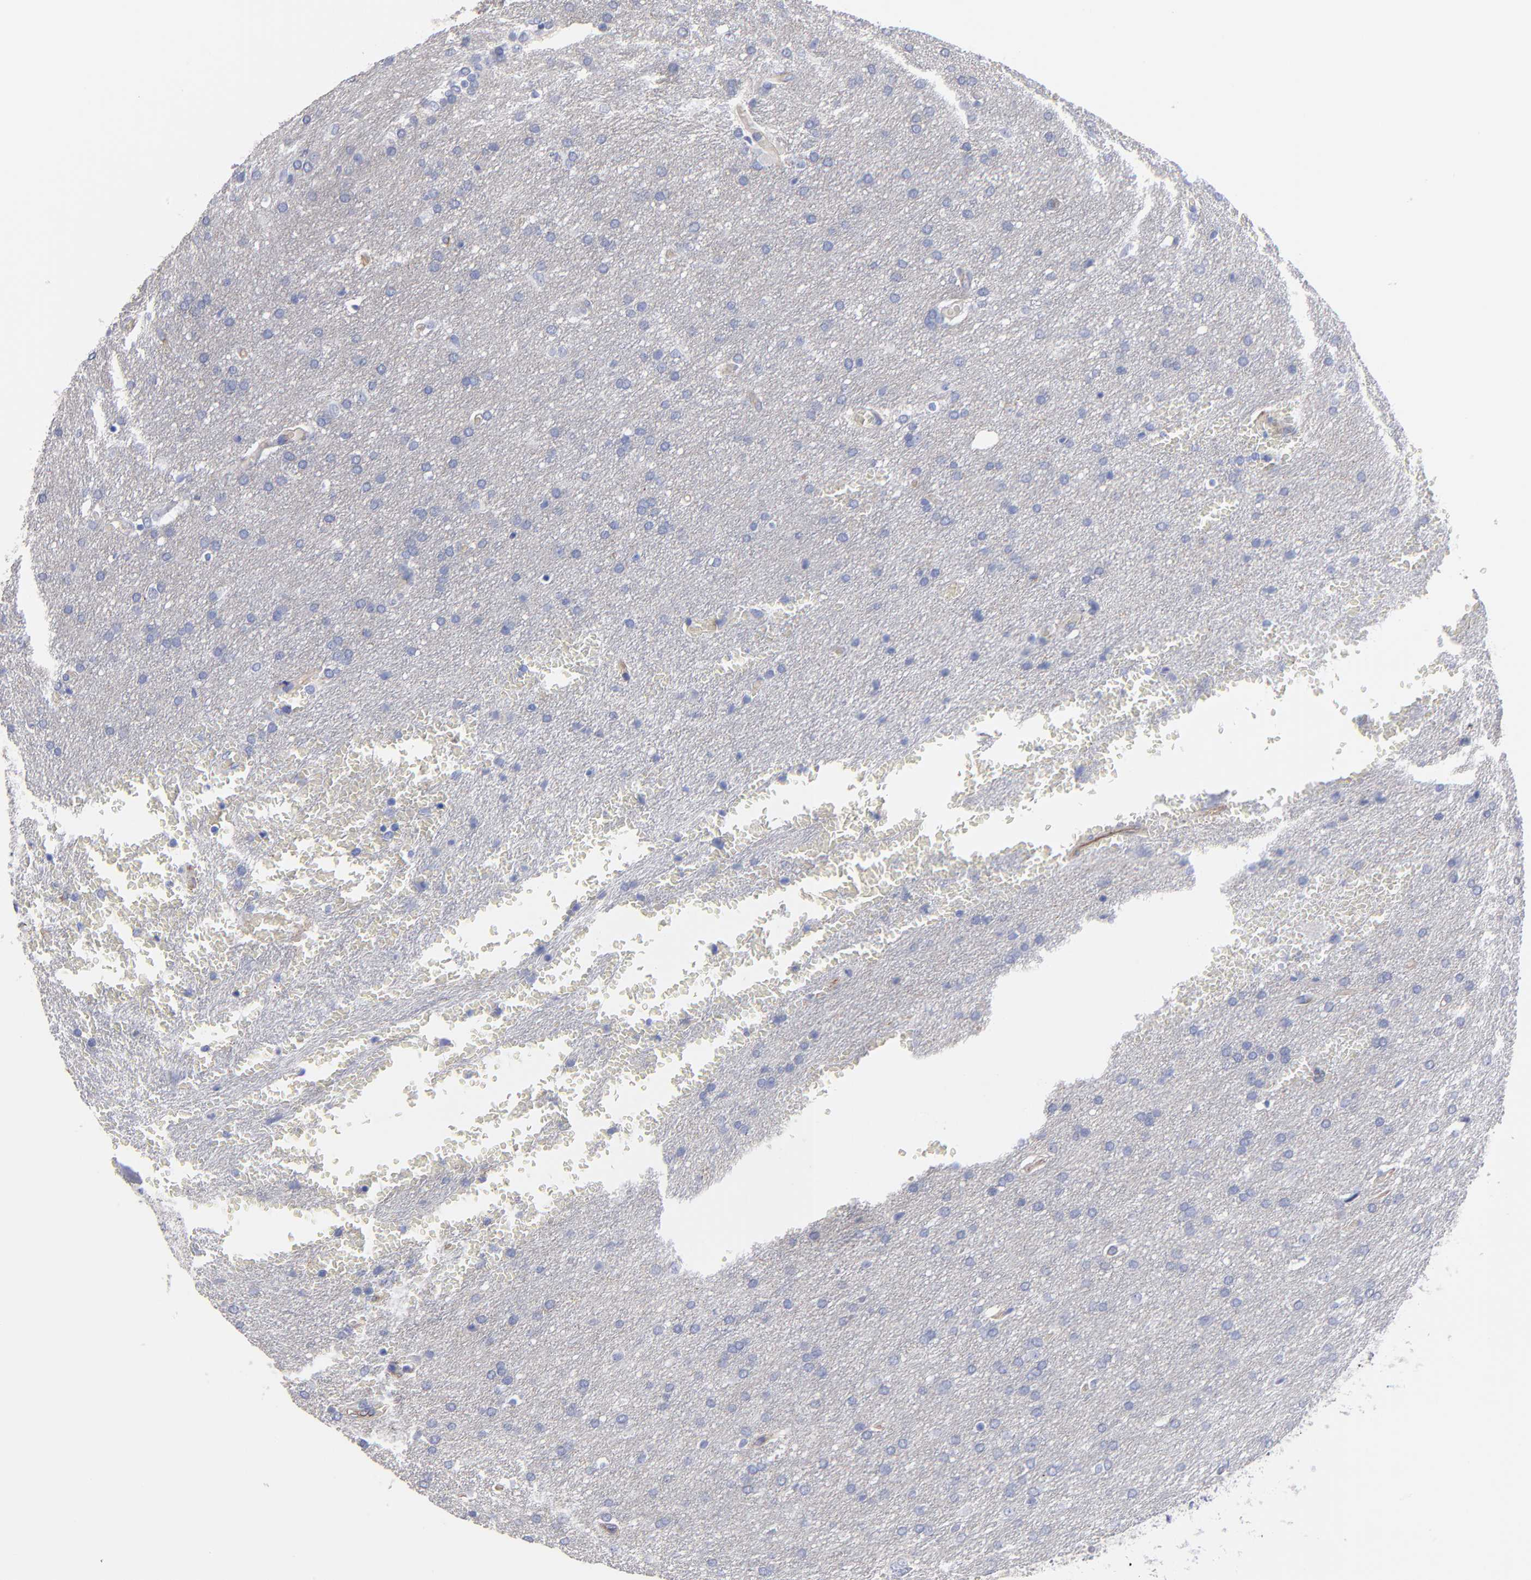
{"staining": {"intensity": "negative", "quantity": "none", "location": "none"}, "tissue": "glioma", "cell_type": "Tumor cells", "image_type": "cancer", "snomed": [{"axis": "morphology", "description": "Glioma, malignant, Low grade"}, {"axis": "topography", "description": "Brain"}], "caption": "A high-resolution histopathology image shows immunohistochemistry (IHC) staining of malignant glioma (low-grade), which reveals no significant positivity in tumor cells.", "gene": "TM4SF1", "patient": {"sex": "female", "age": 32}}